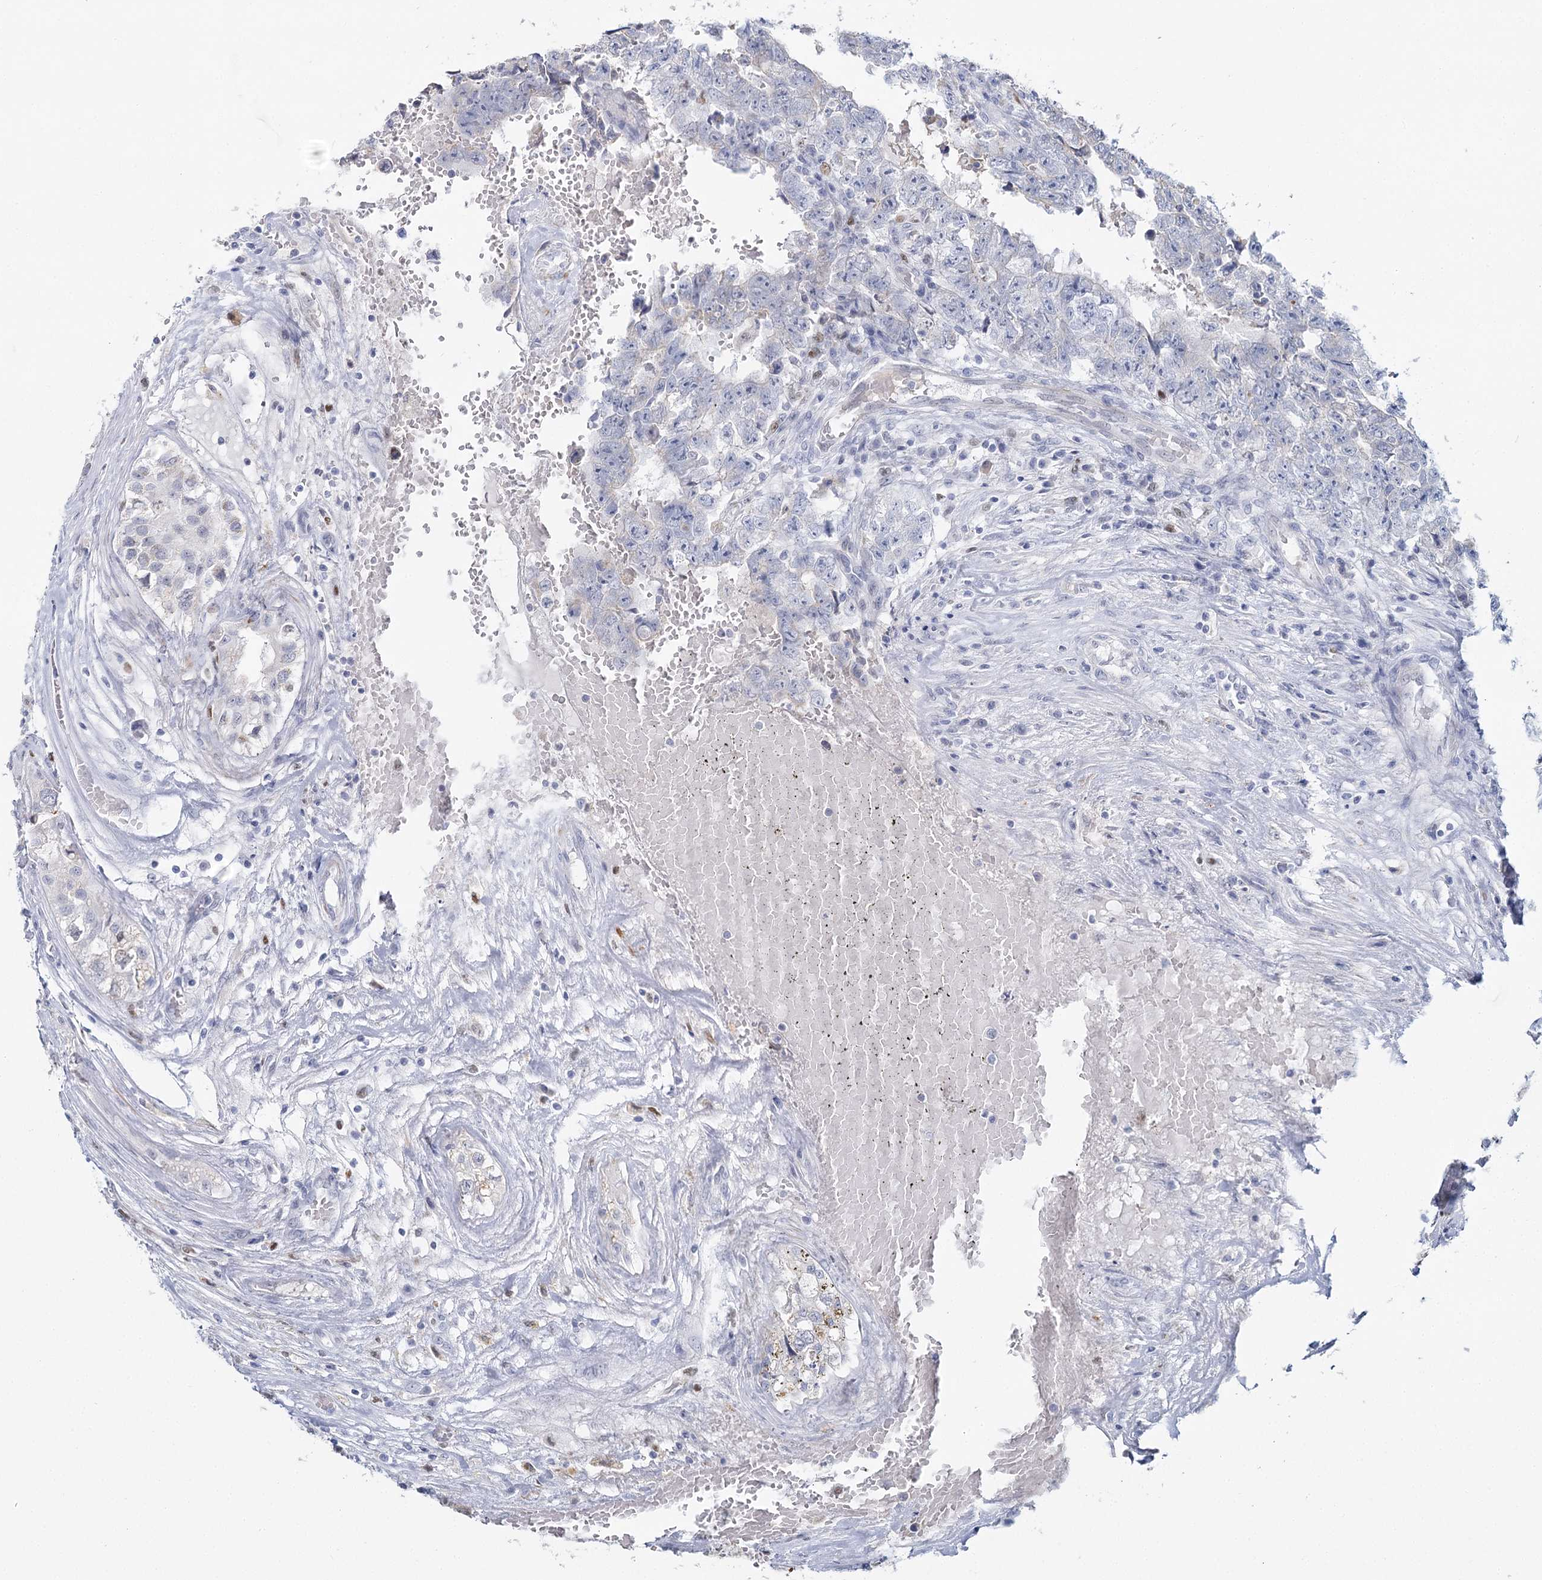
{"staining": {"intensity": "negative", "quantity": "none", "location": "none"}, "tissue": "testis cancer", "cell_type": "Tumor cells", "image_type": "cancer", "snomed": [{"axis": "morphology", "description": "Carcinoma, Embryonal, NOS"}, {"axis": "topography", "description": "Testis"}], "caption": "Immunohistochemistry histopathology image of human testis embryonal carcinoma stained for a protein (brown), which displays no staining in tumor cells.", "gene": "IGSF3", "patient": {"sex": "male", "age": 25}}